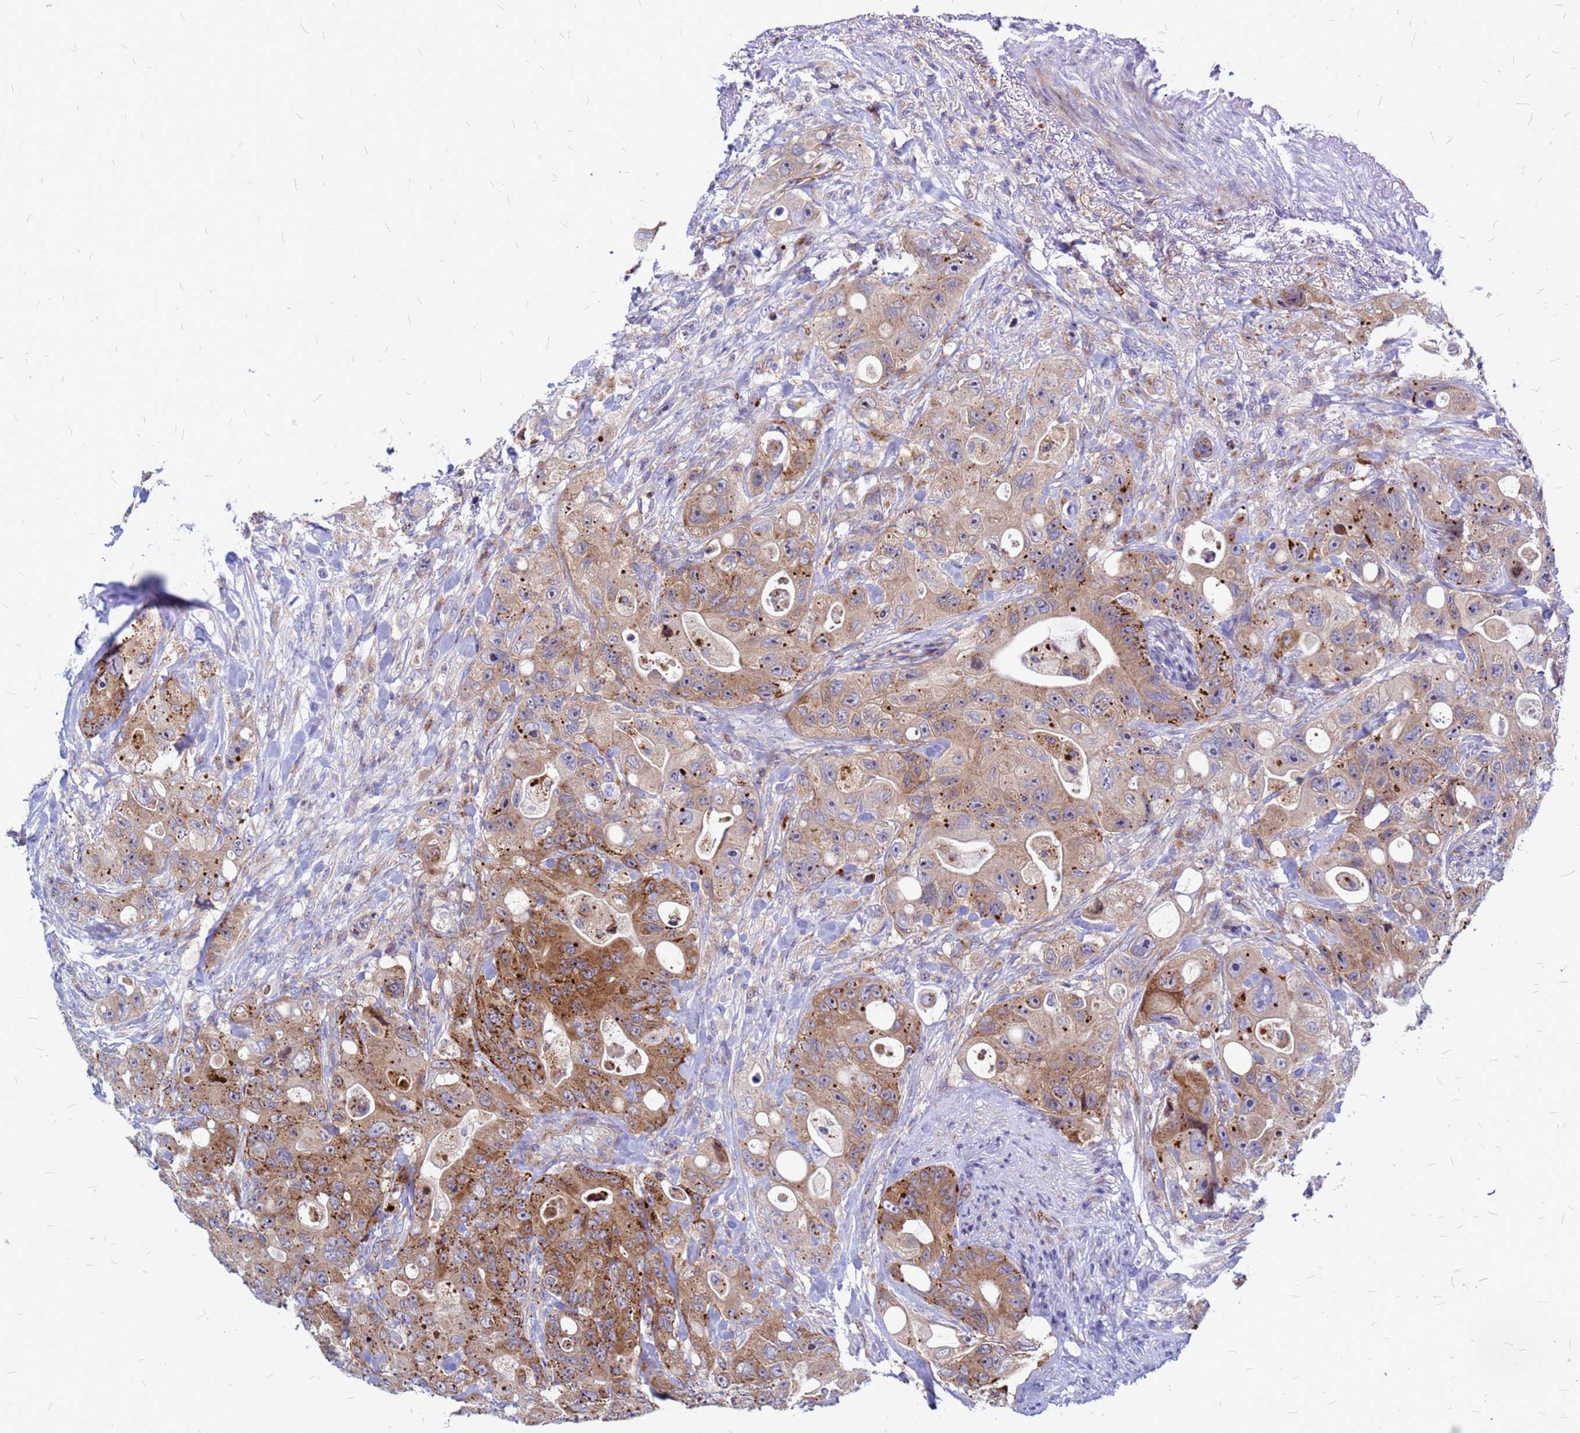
{"staining": {"intensity": "moderate", "quantity": ">75%", "location": "cytoplasmic/membranous"}, "tissue": "colorectal cancer", "cell_type": "Tumor cells", "image_type": "cancer", "snomed": [{"axis": "morphology", "description": "Adenocarcinoma, NOS"}, {"axis": "topography", "description": "Colon"}], "caption": "This is an image of immunohistochemistry (IHC) staining of colorectal cancer, which shows moderate positivity in the cytoplasmic/membranous of tumor cells.", "gene": "NOSTRIN", "patient": {"sex": "female", "age": 46}}